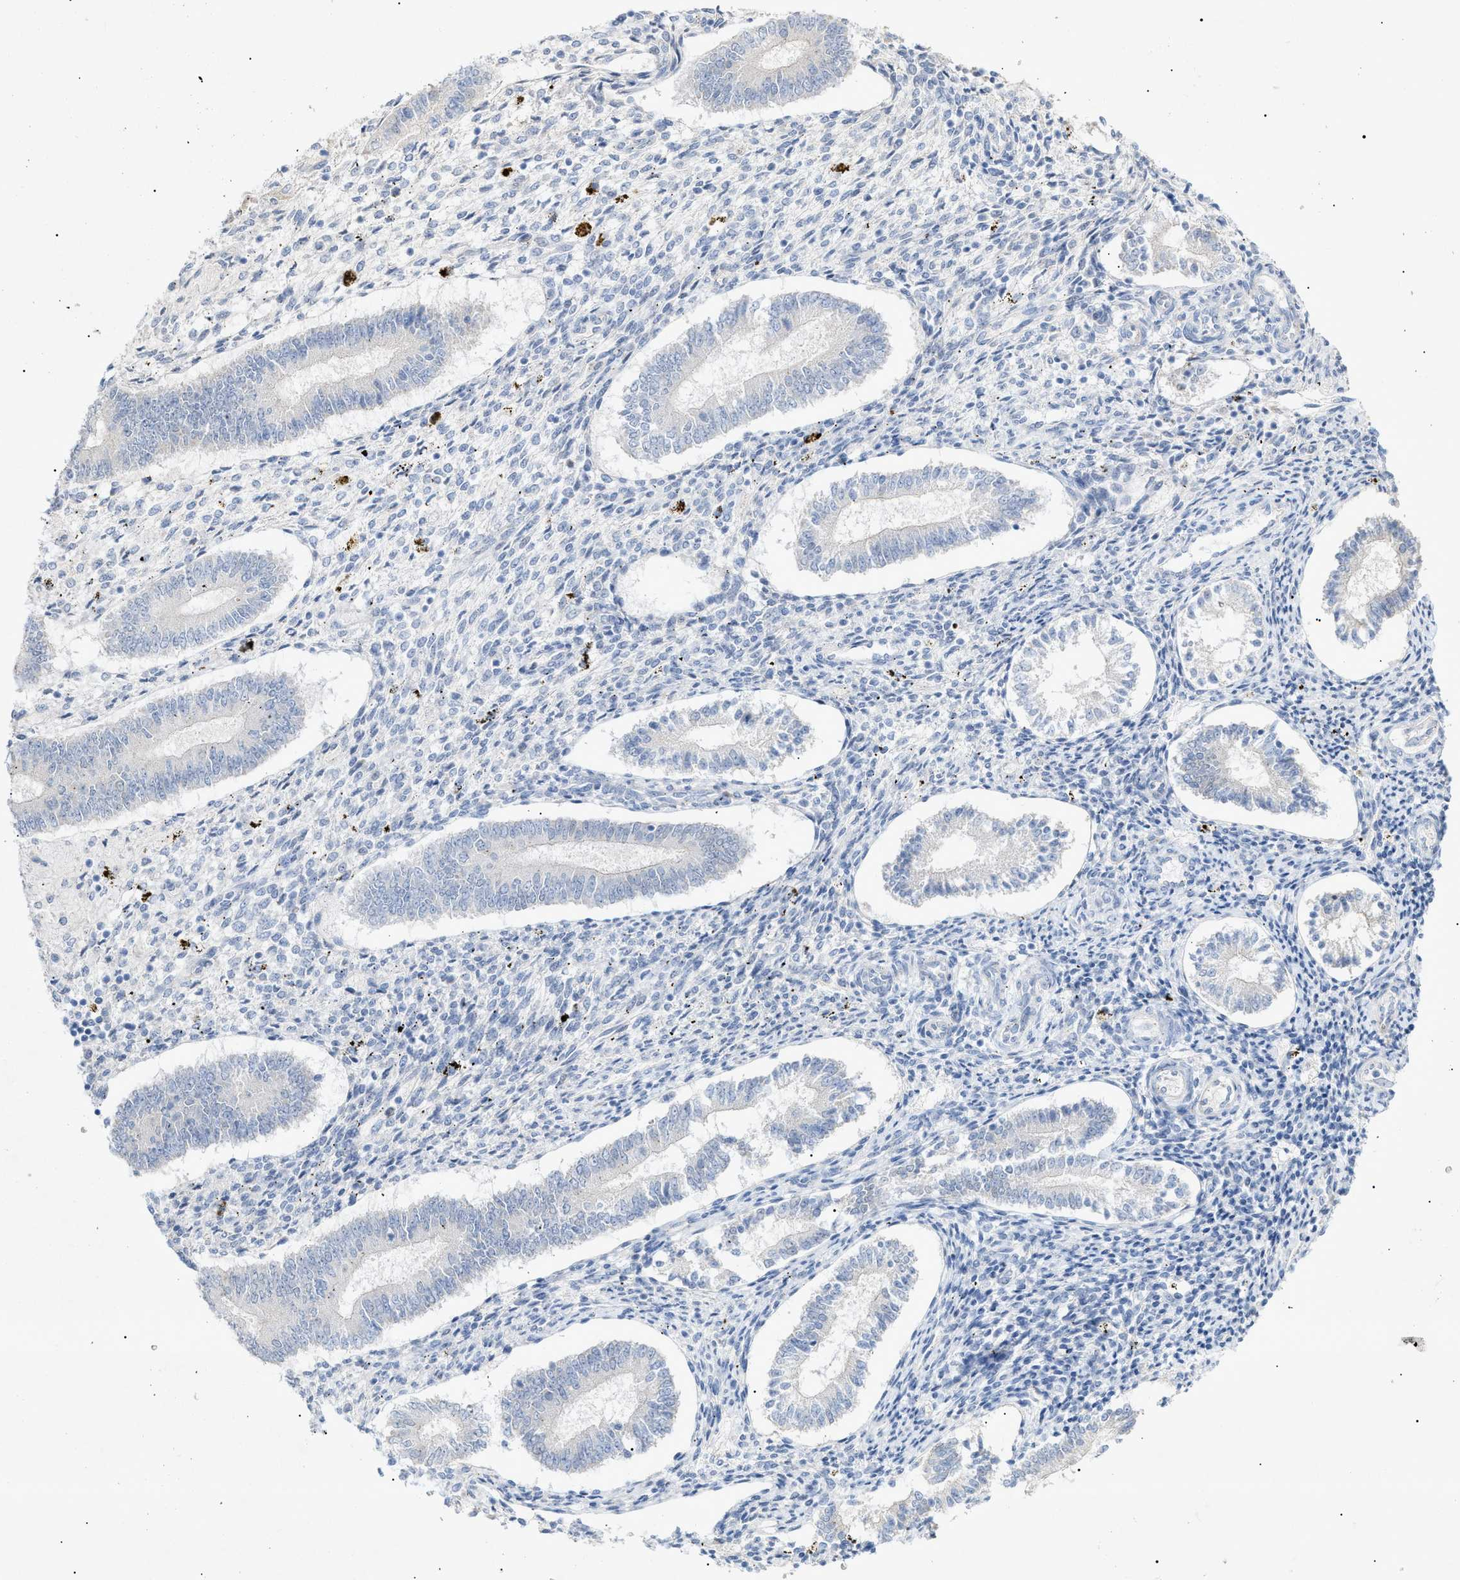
{"staining": {"intensity": "negative", "quantity": "none", "location": "none"}, "tissue": "endometrium", "cell_type": "Cells in endometrial stroma", "image_type": "normal", "snomed": [{"axis": "morphology", "description": "Normal tissue, NOS"}, {"axis": "topography", "description": "Endometrium"}], "caption": "Cells in endometrial stroma show no significant protein positivity in benign endometrium. (Stains: DAB (3,3'-diaminobenzidine) immunohistochemistry (IHC) with hematoxylin counter stain, Microscopy: brightfield microscopy at high magnification).", "gene": "SLC25A31", "patient": {"sex": "female", "age": 42}}